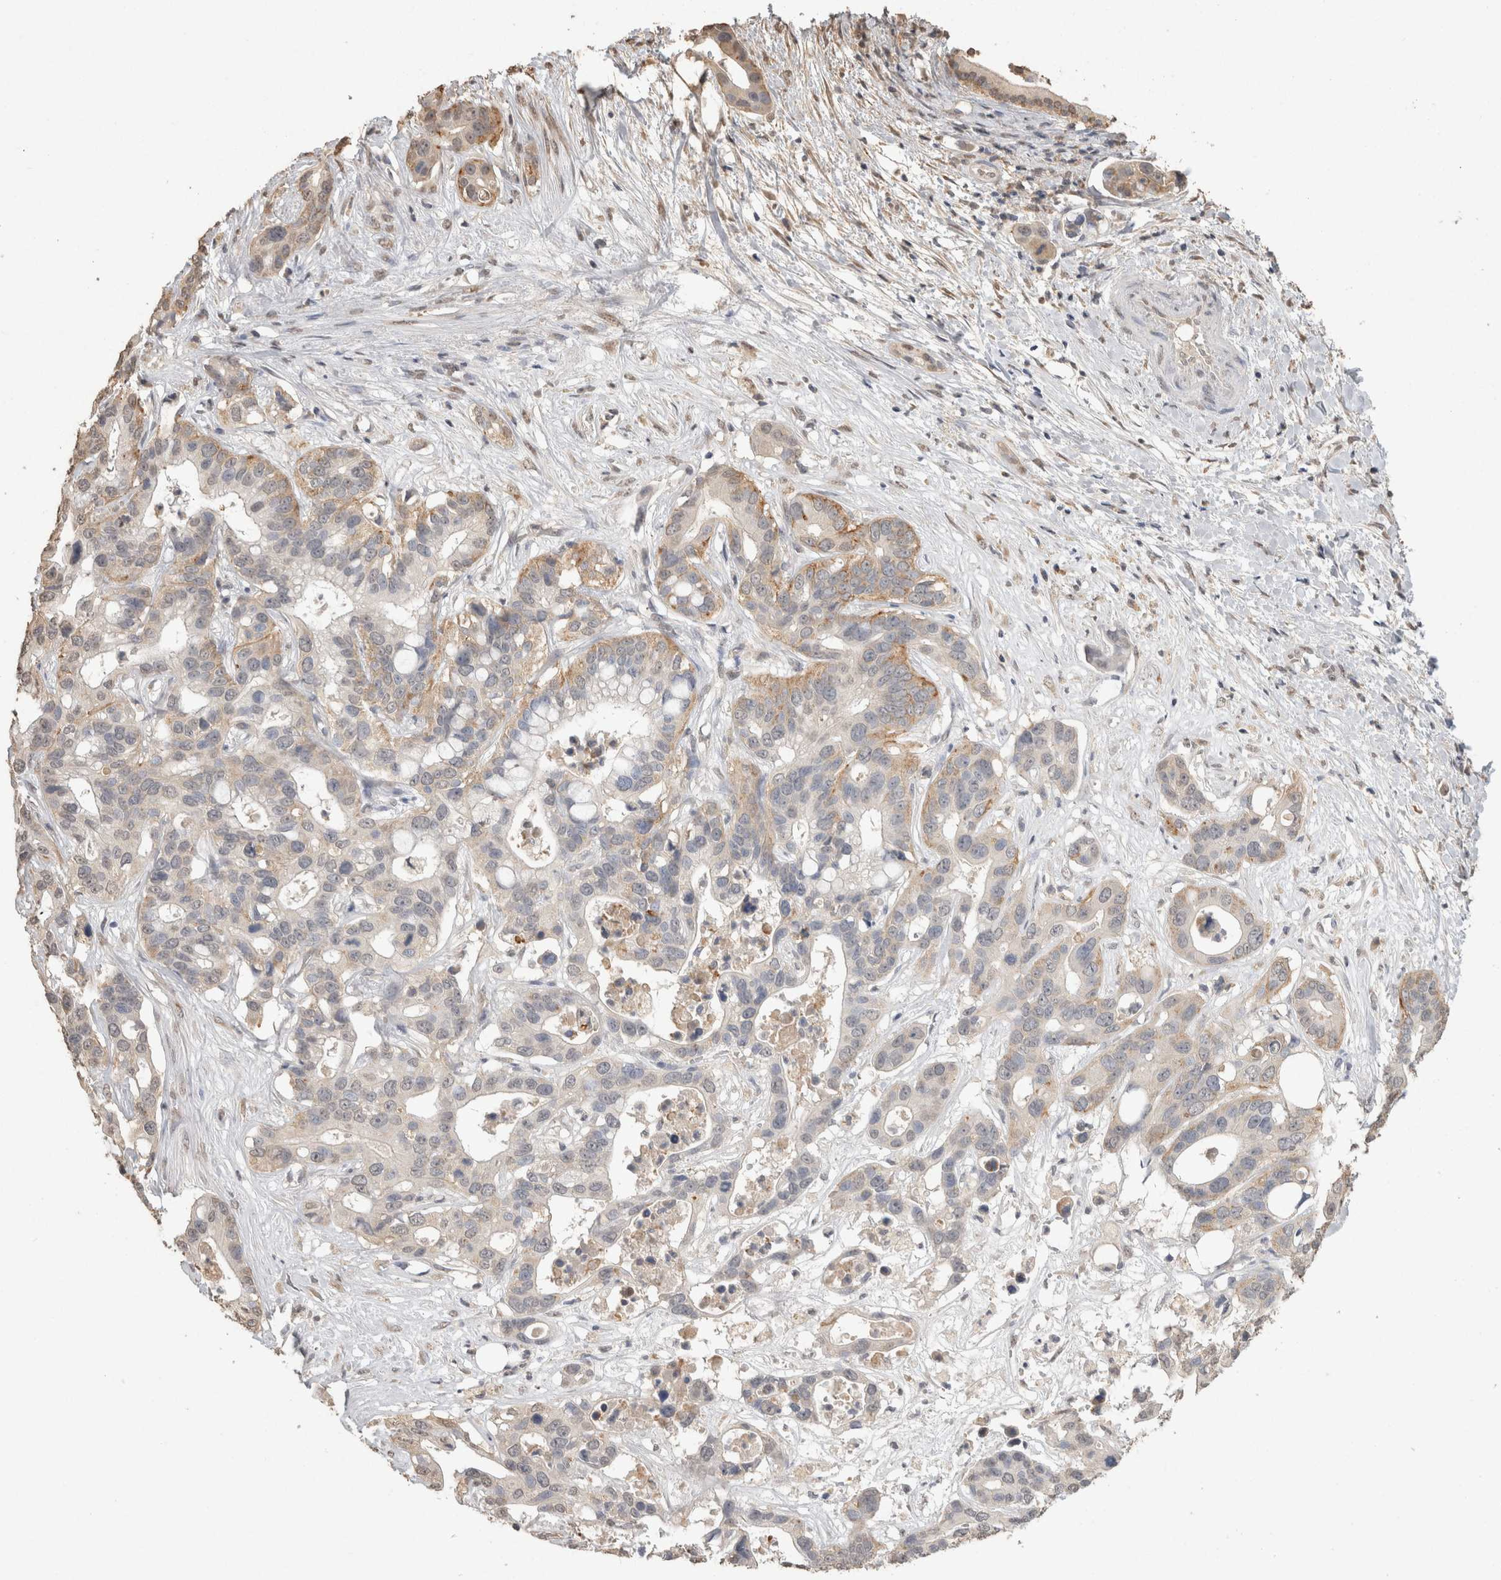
{"staining": {"intensity": "weak", "quantity": "25%-75%", "location": "cytoplasmic/membranous"}, "tissue": "liver cancer", "cell_type": "Tumor cells", "image_type": "cancer", "snomed": [{"axis": "morphology", "description": "Cholangiocarcinoma"}, {"axis": "topography", "description": "Liver"}], "caption": "Immunohistochemistry image of cholangiocarcinoma (liver) stained for a protein (brown), which exhibits low levels of weak cytoplasmic/membranous staining in approximately 25%-75% of tumor cells.", "gene": "NAALADL2", "patient": {"sex": "female", "age": 65}}